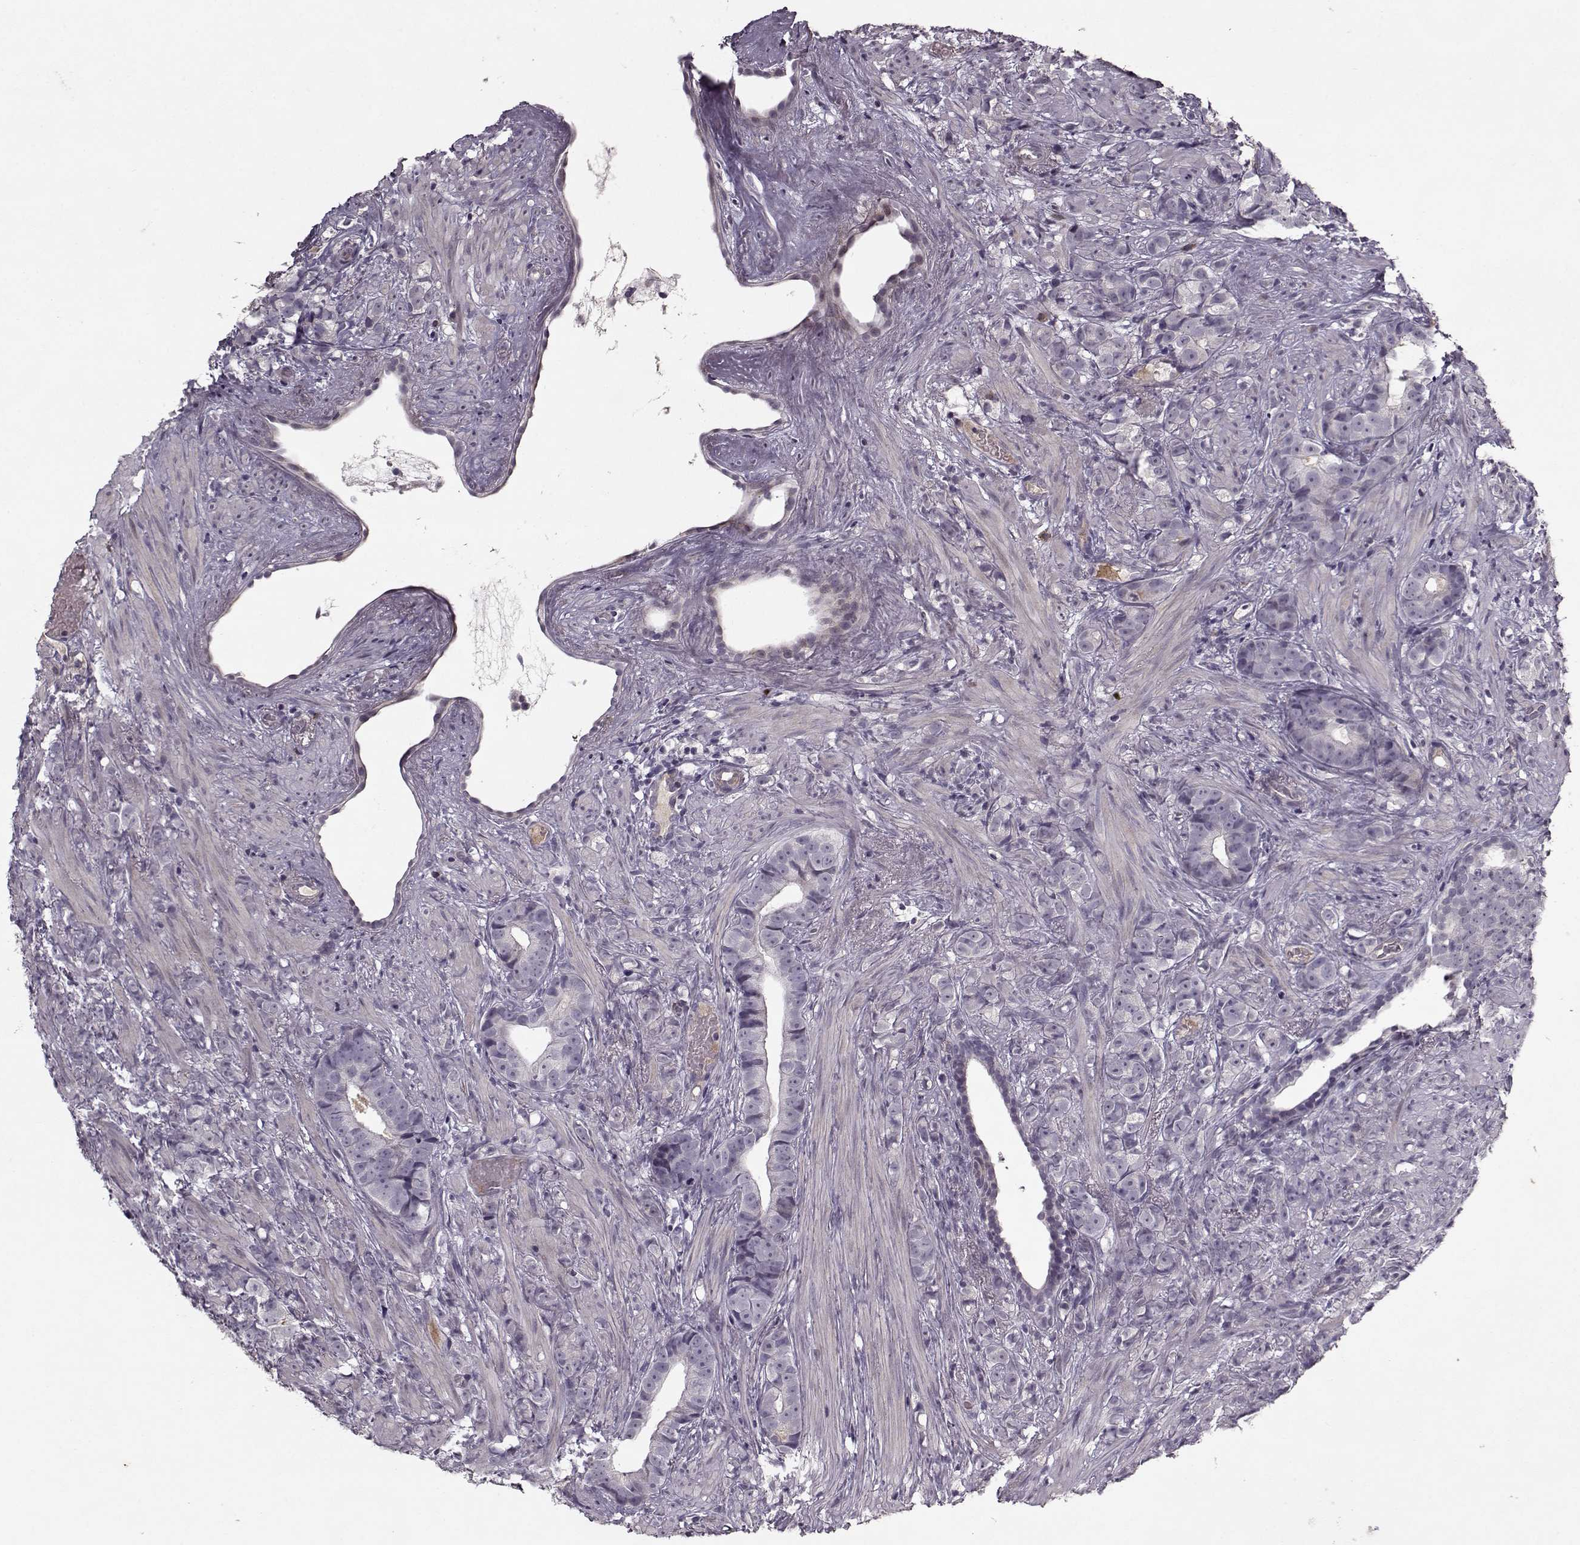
{"staining": {"intensity": "negative", "quantity": "none", "location": "none"}, "tissue": "prostate cancer", "cell_type": "Tumor cells", "image_type": "cancer", "snomed": [{"axis": "morphology", "description": "Adenocarcinoma, High grade"}, {"axis": "topography", "description": "Prostate"}], "caption": "Photomicrograph shows no significant protein staining in tumor cells of prostate cancer.", "gene": "KRT9", "patient": {"sex": "male", "age": 81}}